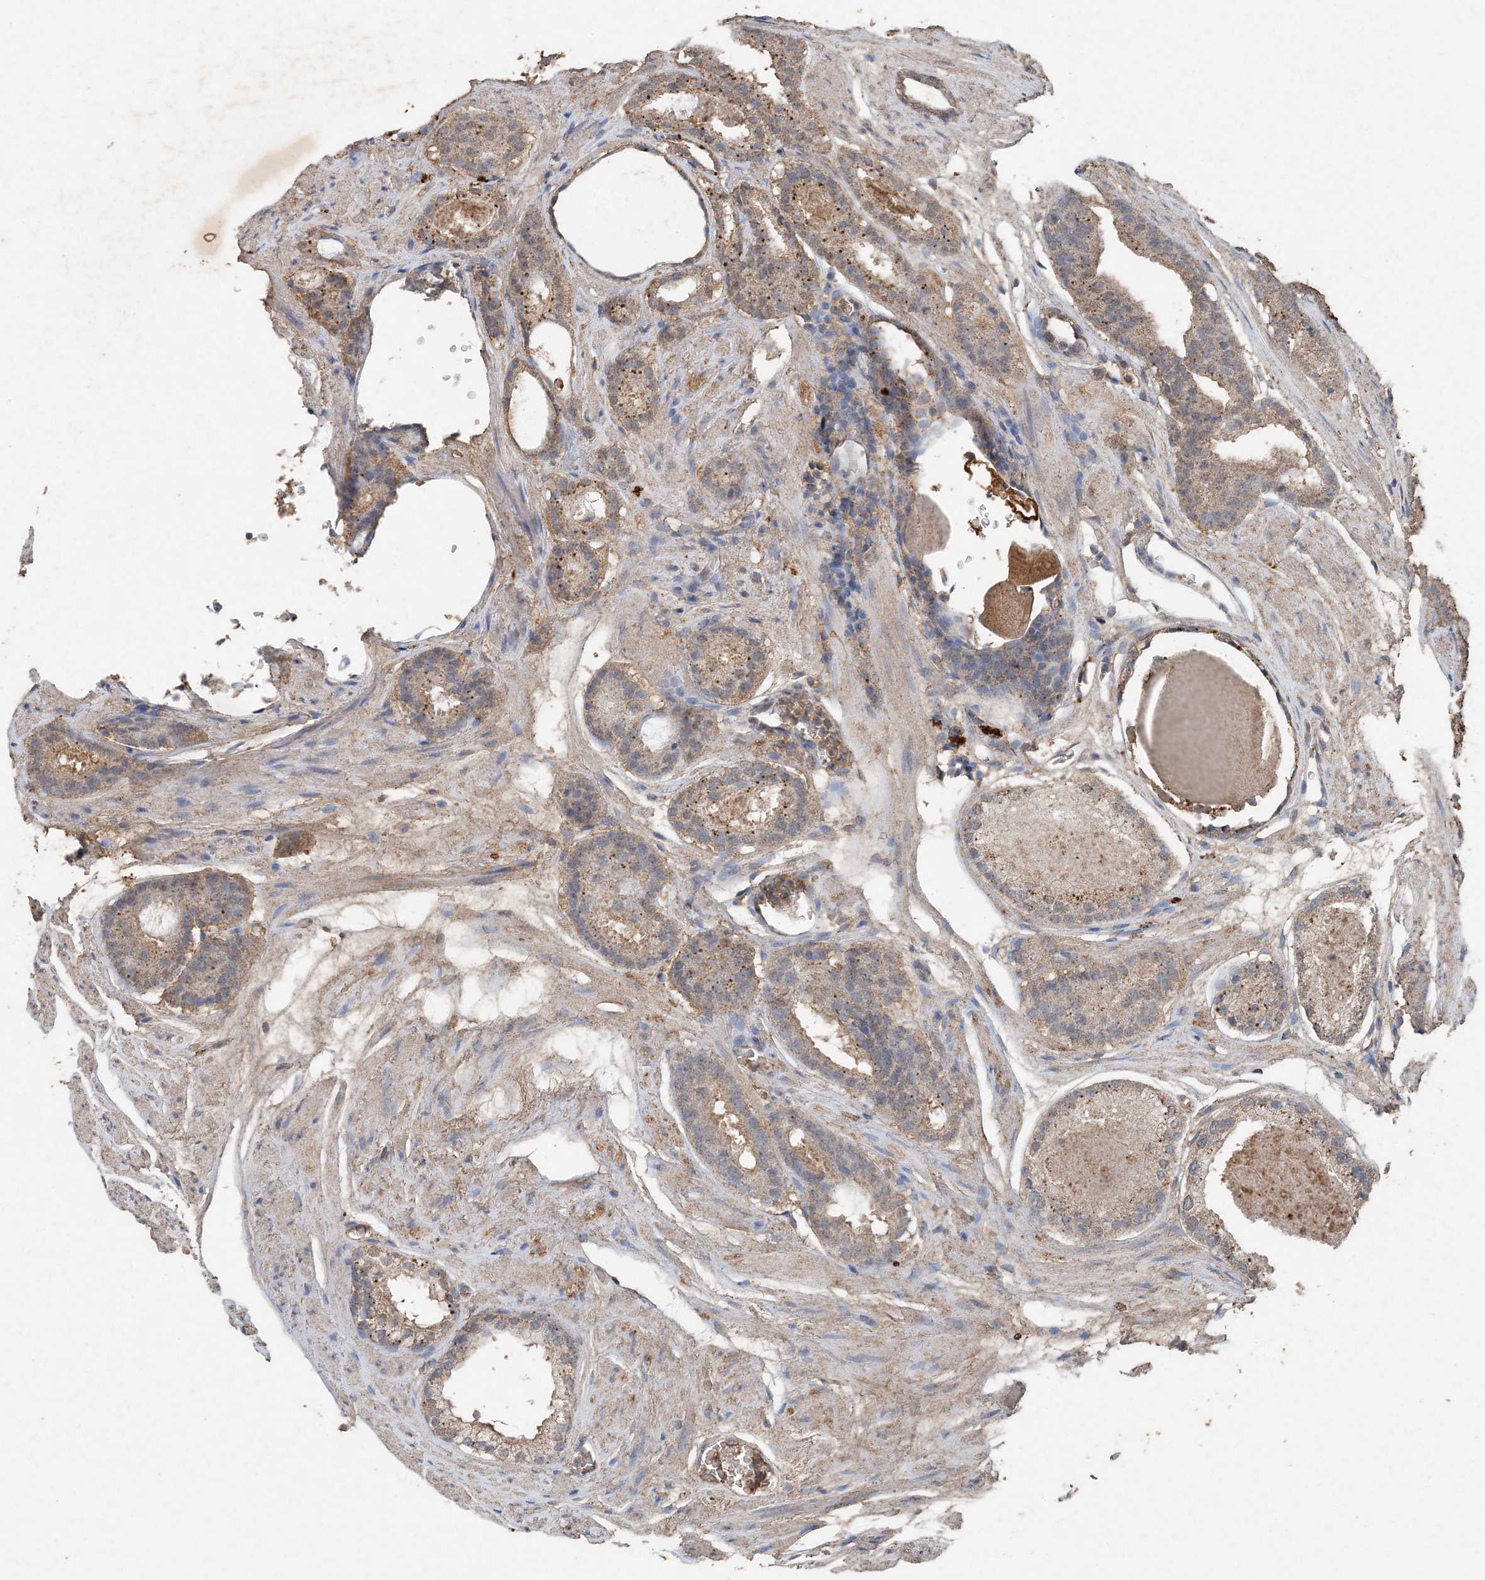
{"staining": {"intensity": "moderate", "quantity": ">75%", "location": "cytoplasmic/membranous"}, "tissue": "prostate cancer", "cell_type": "Tumor cells", "image_type": "cancer", "snomed": [{"axis": "morphology", "description": "Adenocarcinoma, Low grade"}, {"axis": "topography", "description": "Prostate"}], "caption": "The immunohistochemical stain labels moderate cytoplasmic/membranous positivity in tumor cells of adenocarcinoma (low-grade) (prostate) tissue. (Stains: DAB in brown, nuclei in blue, Microscopy: brightfield microscopy at high magnification).", "gene": "FCN3", "patient": {"sex": "male", "age": 69}}